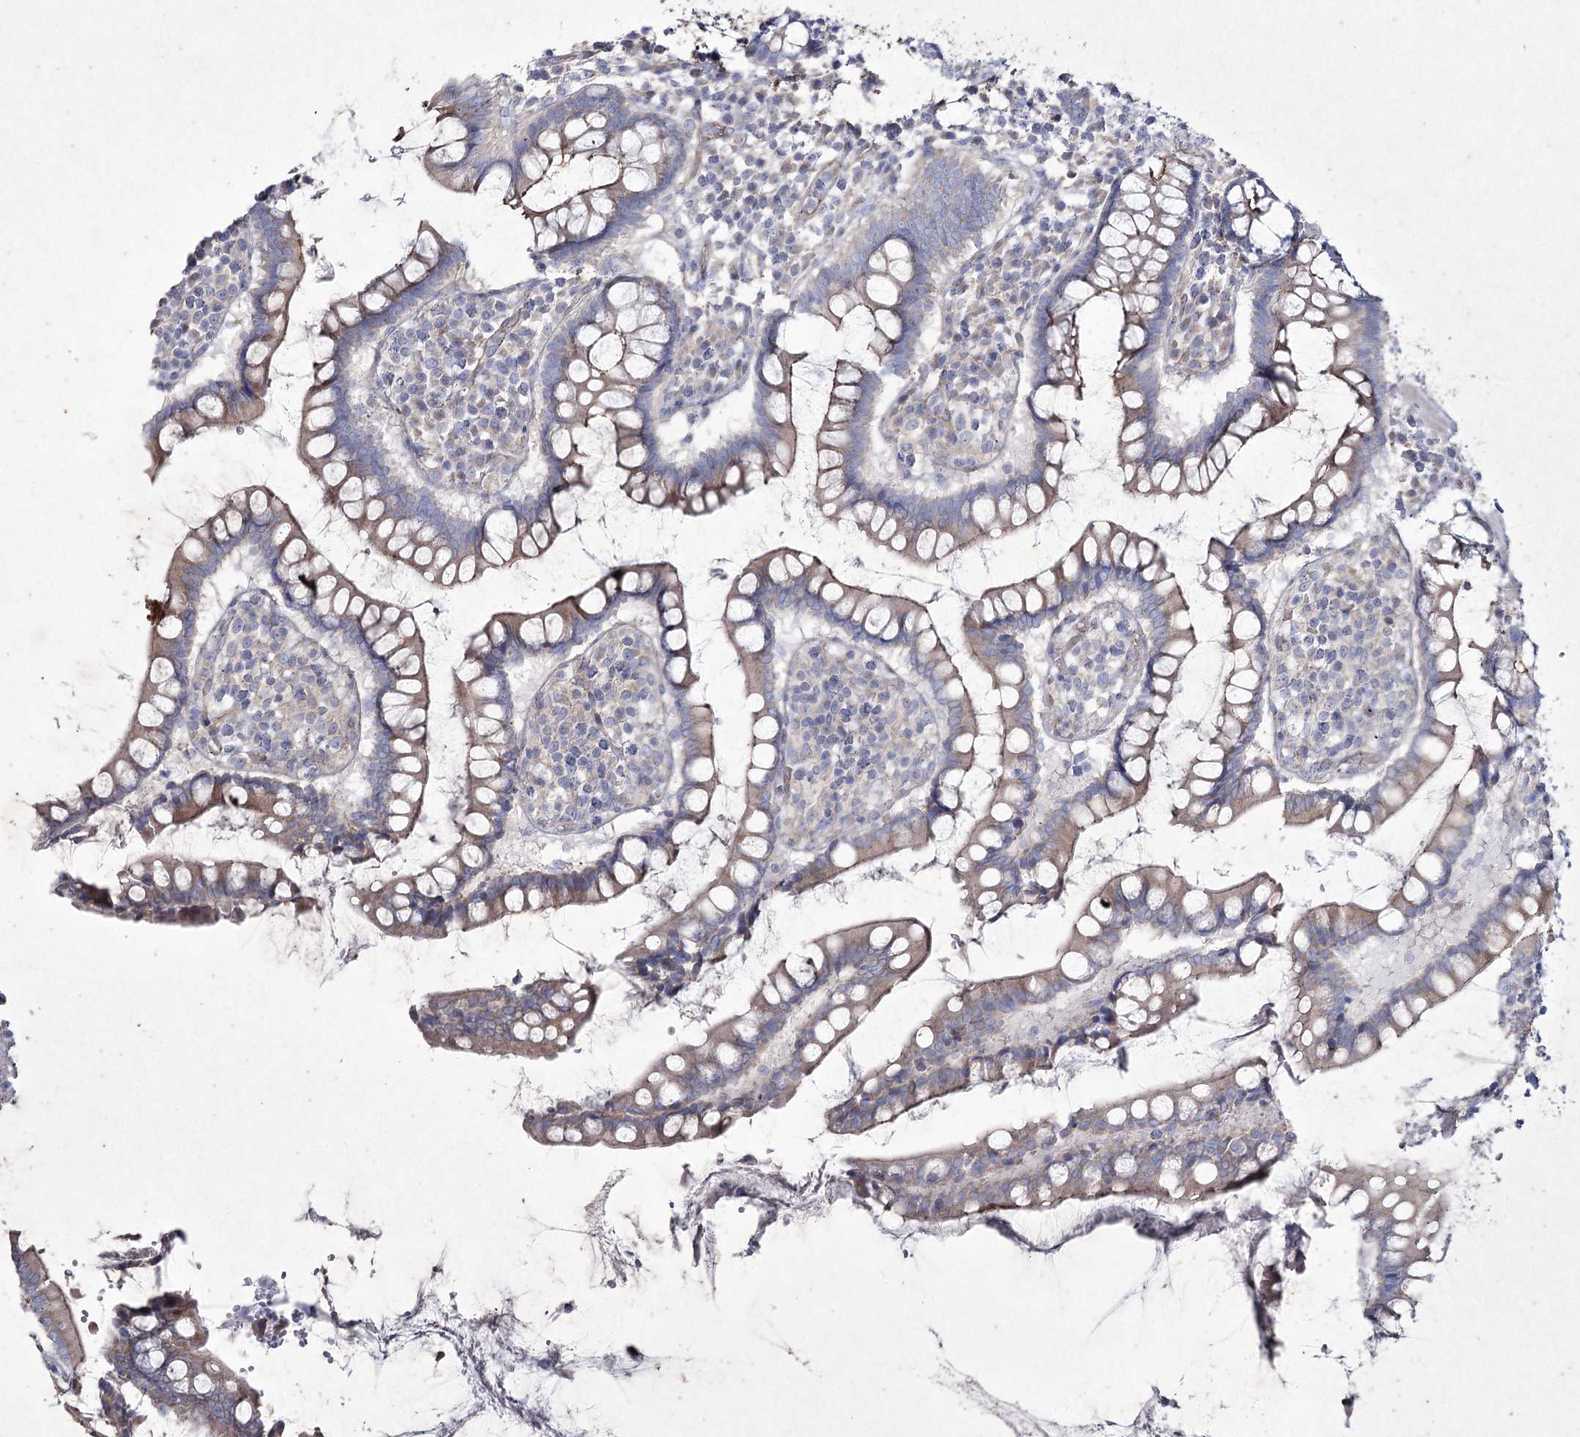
{"staining": {"intensity": "moderate", "quantity": ">75%", "location": "cytoplasmic/membranous"}, "tissue": "colon", "cell_type": "Endothelial cells", "image_type": "normal", "snomed": [{"axis": "morphology", "description": "Normal tissue, NOS"}, {"axis": "topography", "description": "Colon"}], "caption": "Protein analysis of unremarkable colon exhibits moderate cytoplasmic/membranous staining in about >75% of endothelial cells.", "gene": "LDLRAD3", "patient": {"sex": "female", "age": 79}}